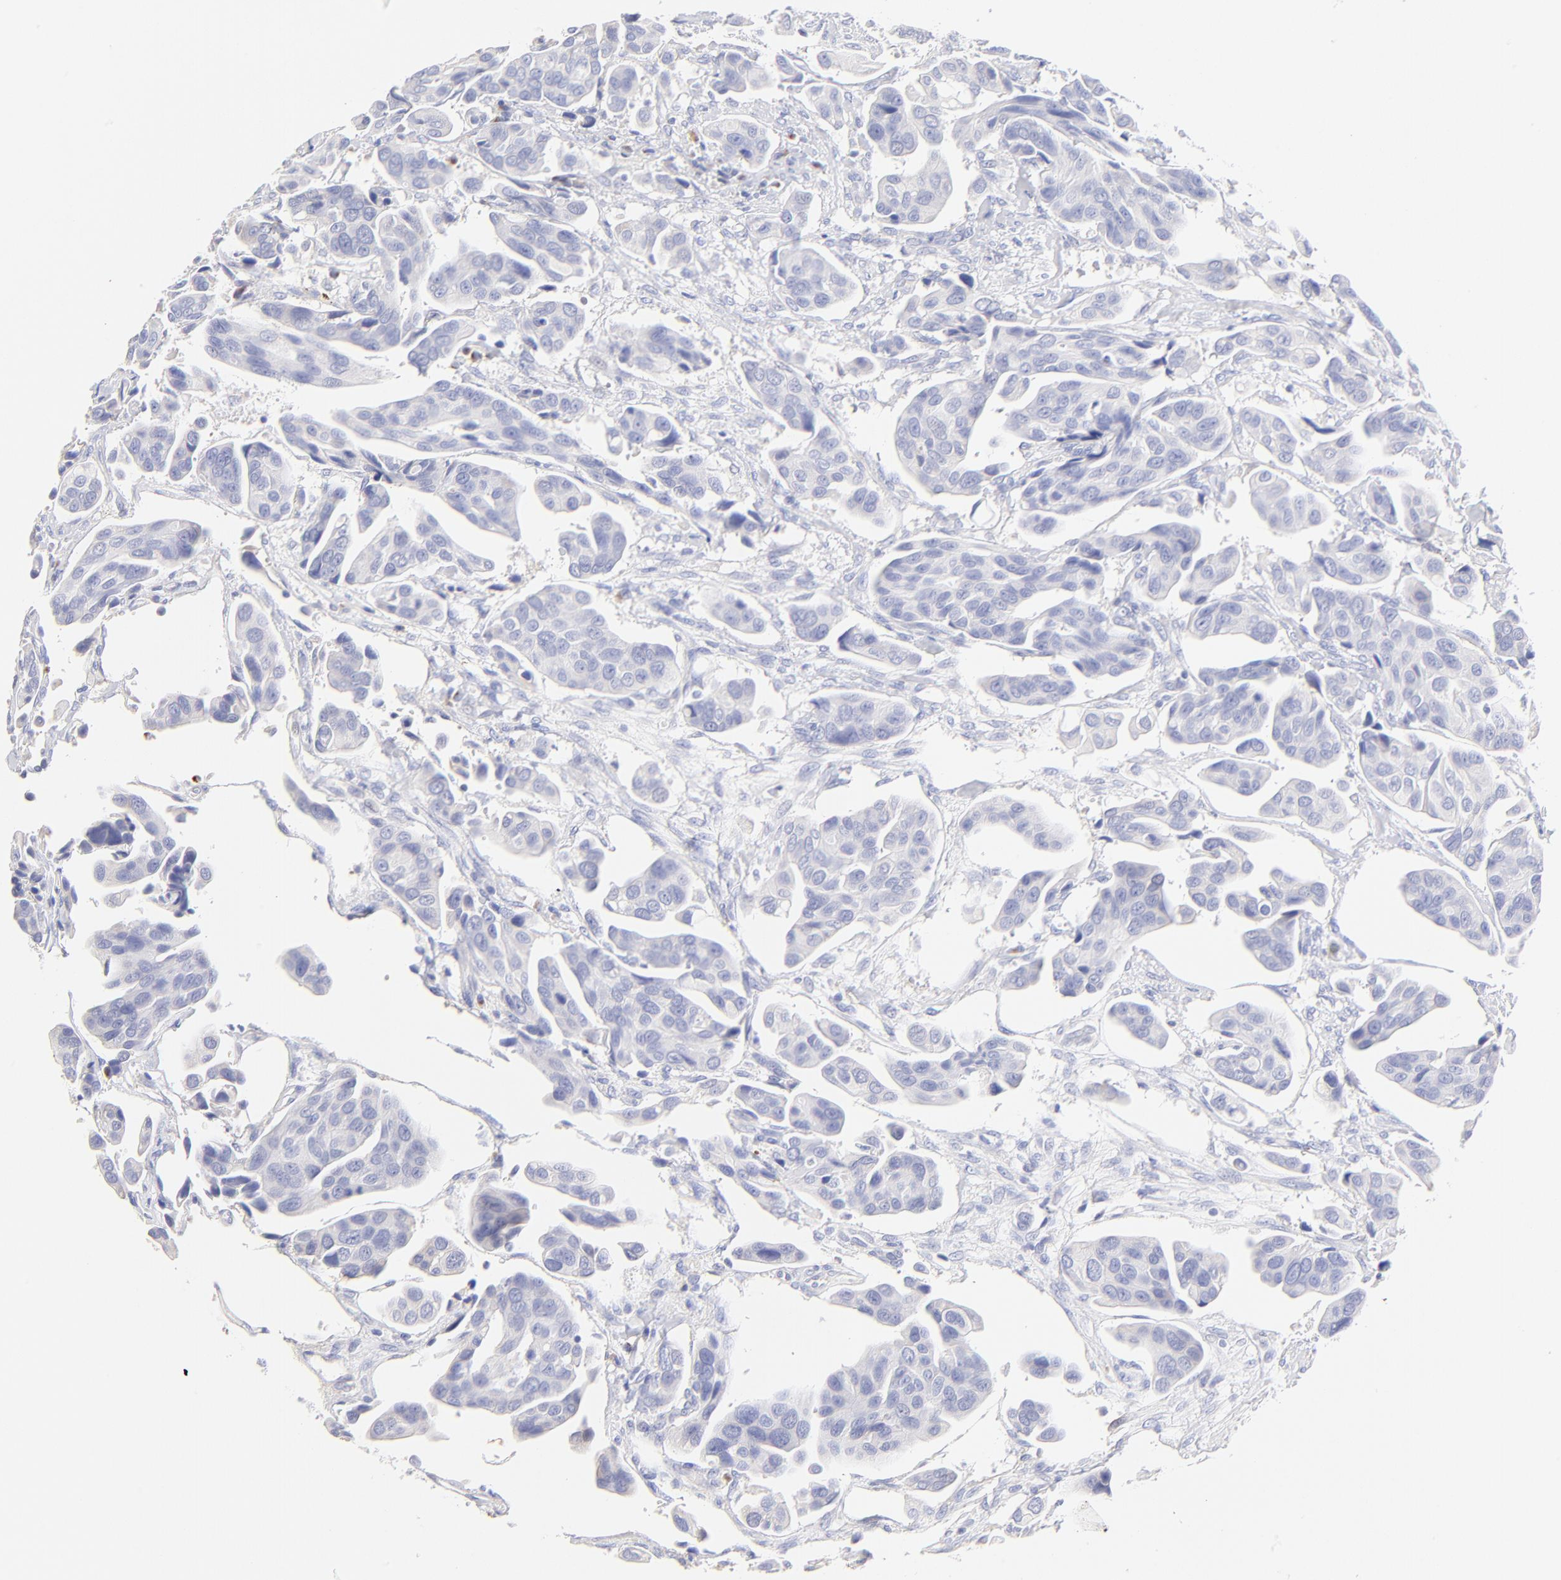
{"staining": {"intensity": "negative", "quantity": "none", "location": "none"}, "tissue": "urothelial cancer", "cell_type": "Tumor cells", "image_type": "cancer", "snomed": [{"axis": "morphology", "description": "Adenocarcinoma, NOS"}, {"axis": "topography", "description": "Urinary bladder"}], "caption": "Immunohistochemistry histopathology image of urothelial cancer stained for a protein (brown), which shows no expression in tumor cells.", "gene": "ASB9", "patient": {"sex": "male", "age": 61}}